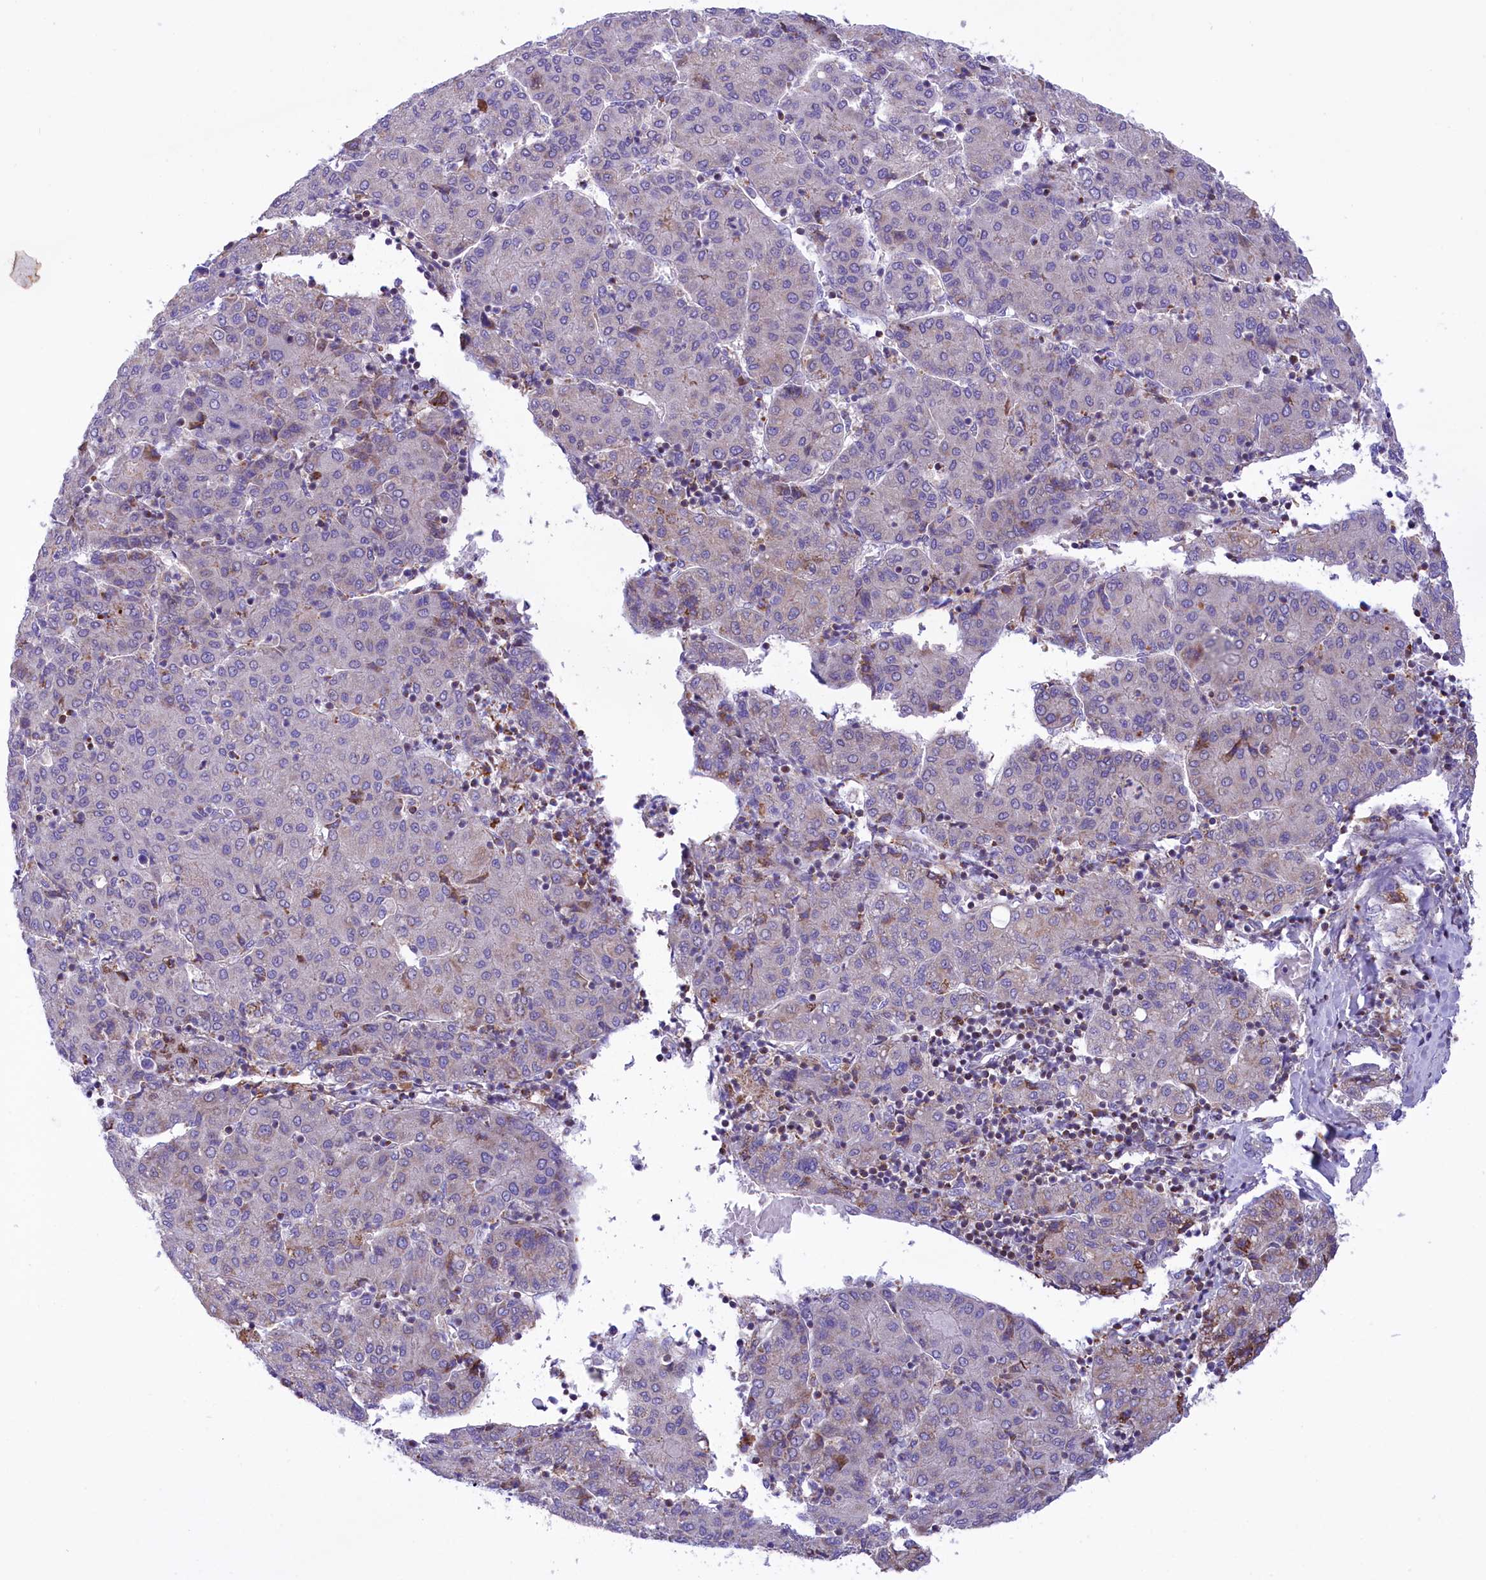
{"staining": {"intensity": "weak", "quantity": "<25%", "location": "cytoplasmic/membranous"}, "tissue": "liver cancer", "cell_type": "Tumor cells", "image_type": "cancer", "snomed": [{"axis": "morphology", "description": "Carcinoma, Hepatocellular, NOS"}, {"axis": "topography", "description": "Liver"}], "caption": "IHC of liver hepatocellular carcinoma displays no expression in tumor cells.", "gene": "CORO7-PAM16", "patient": {"sex": "male", "age": 65}}